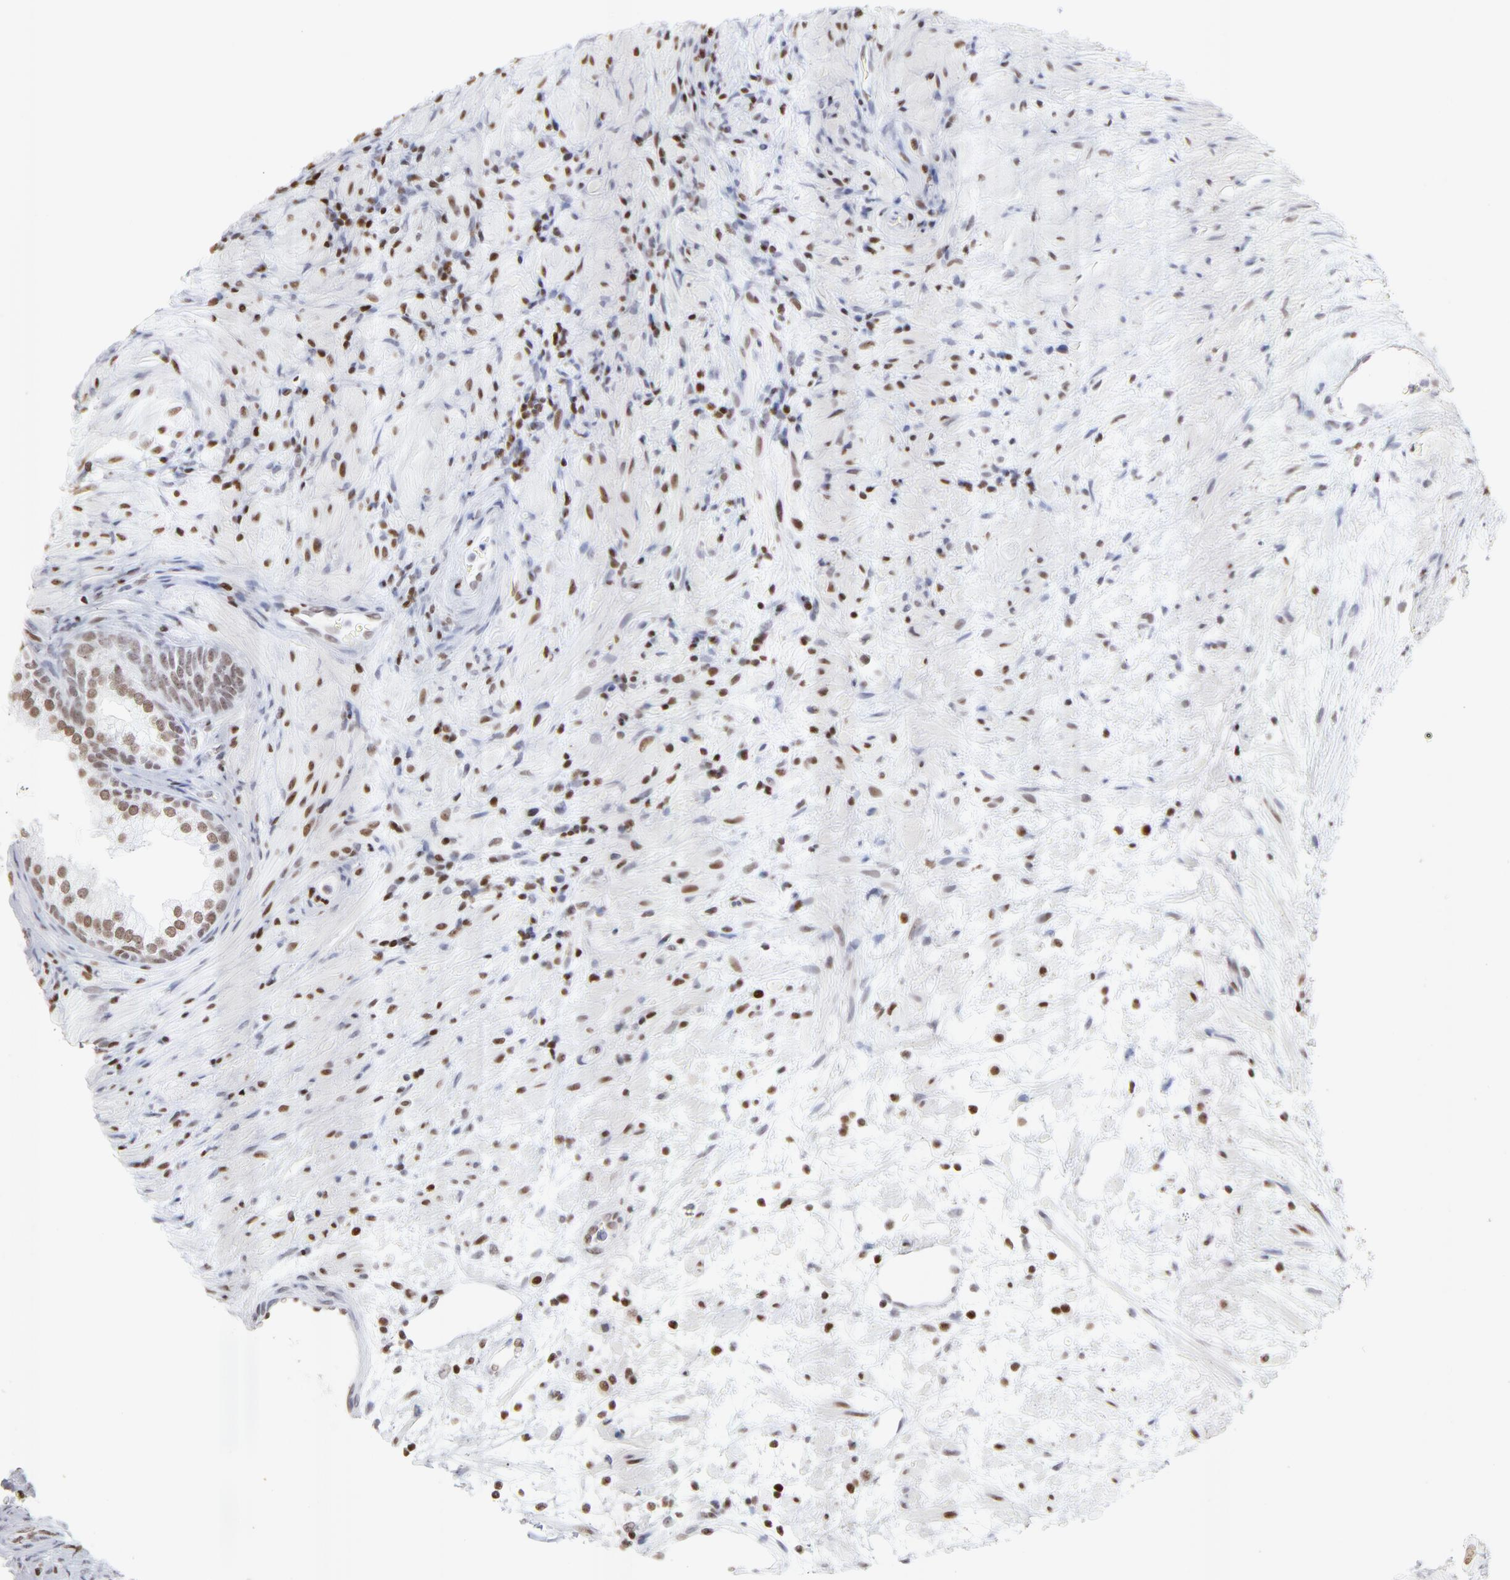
{"staining": {"intensity": "weak", "quantity": "<25%", "location": "nuclear"}, "tissue": "prostate", "cell_type": "Glandular cells", "image_type": "normal", "snomed": [{"axis": "morphology", "description": "Normal tissue, NOS"}, {"axis": "topography", "description": "Prostate"}], "caption": "High power microscopy image of an immunohistochemistry (IHC) photomicrograph of normal prostate, revealing no significant staining in glandular cells.", "gene": "PARP1", "patient": {"sex": "male", "age": 76}}